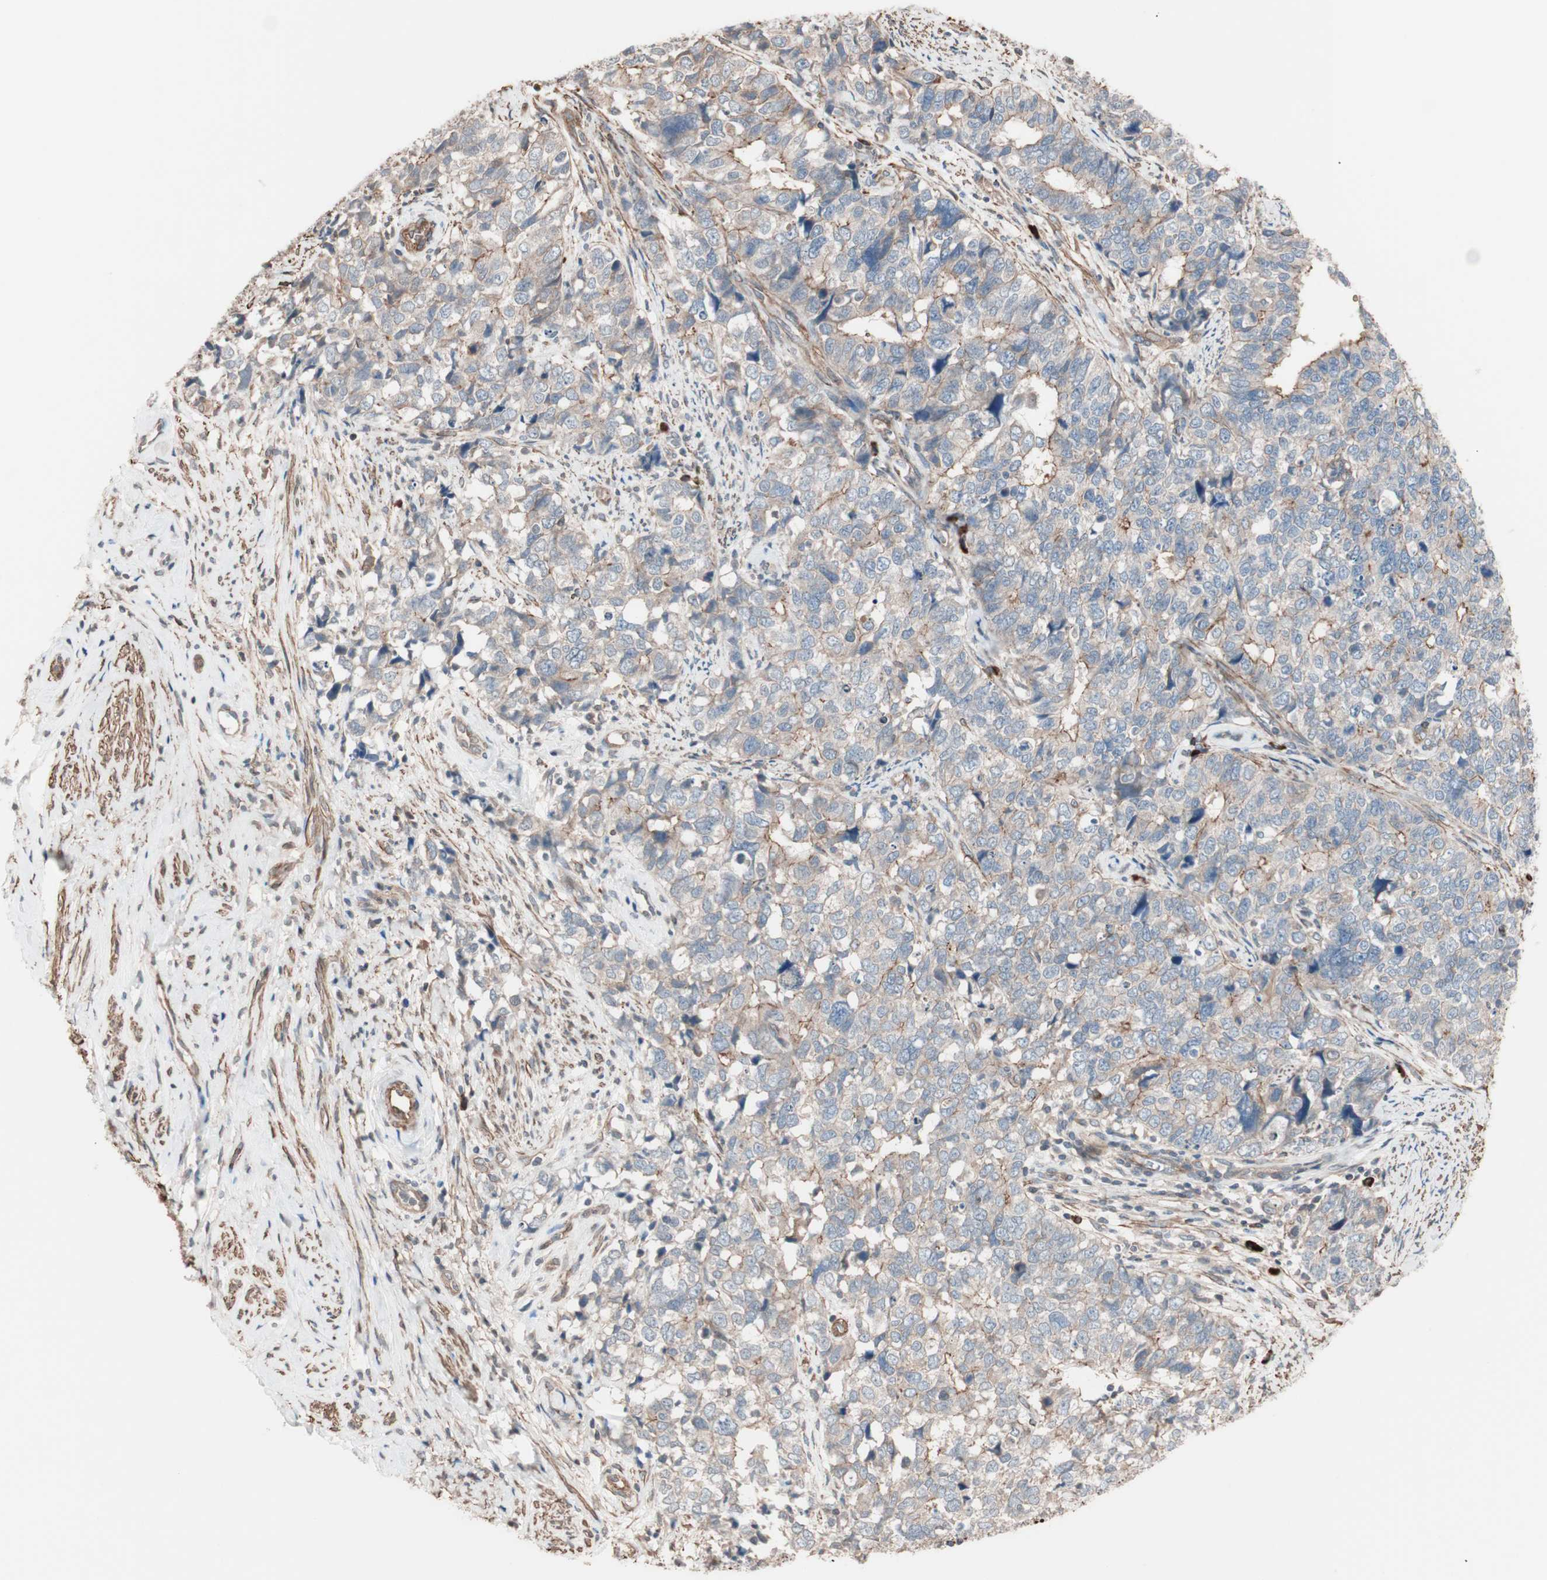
{"staining": {"intensity": "weak", "quantity": ">75%", "location": "cytoplasmic/membranous"}, "tissue": "cervical cancer", "cell_type": "Tumor cells", "image_type": "cancer", "snomed": [{"axis": "morphology", "description": "Squamous cell carcinoma, NOS"}, {"axis": "topography", "description": "Cervix"}], "caption": "Weak cytoplasmic/membranous expression for a protein is appreciated in approximately >75% of tumor cells of cervical squamous cell carcinoma using IHC.", "gene": "ALG5", "patient": {"sex": "female", "age": 63}}